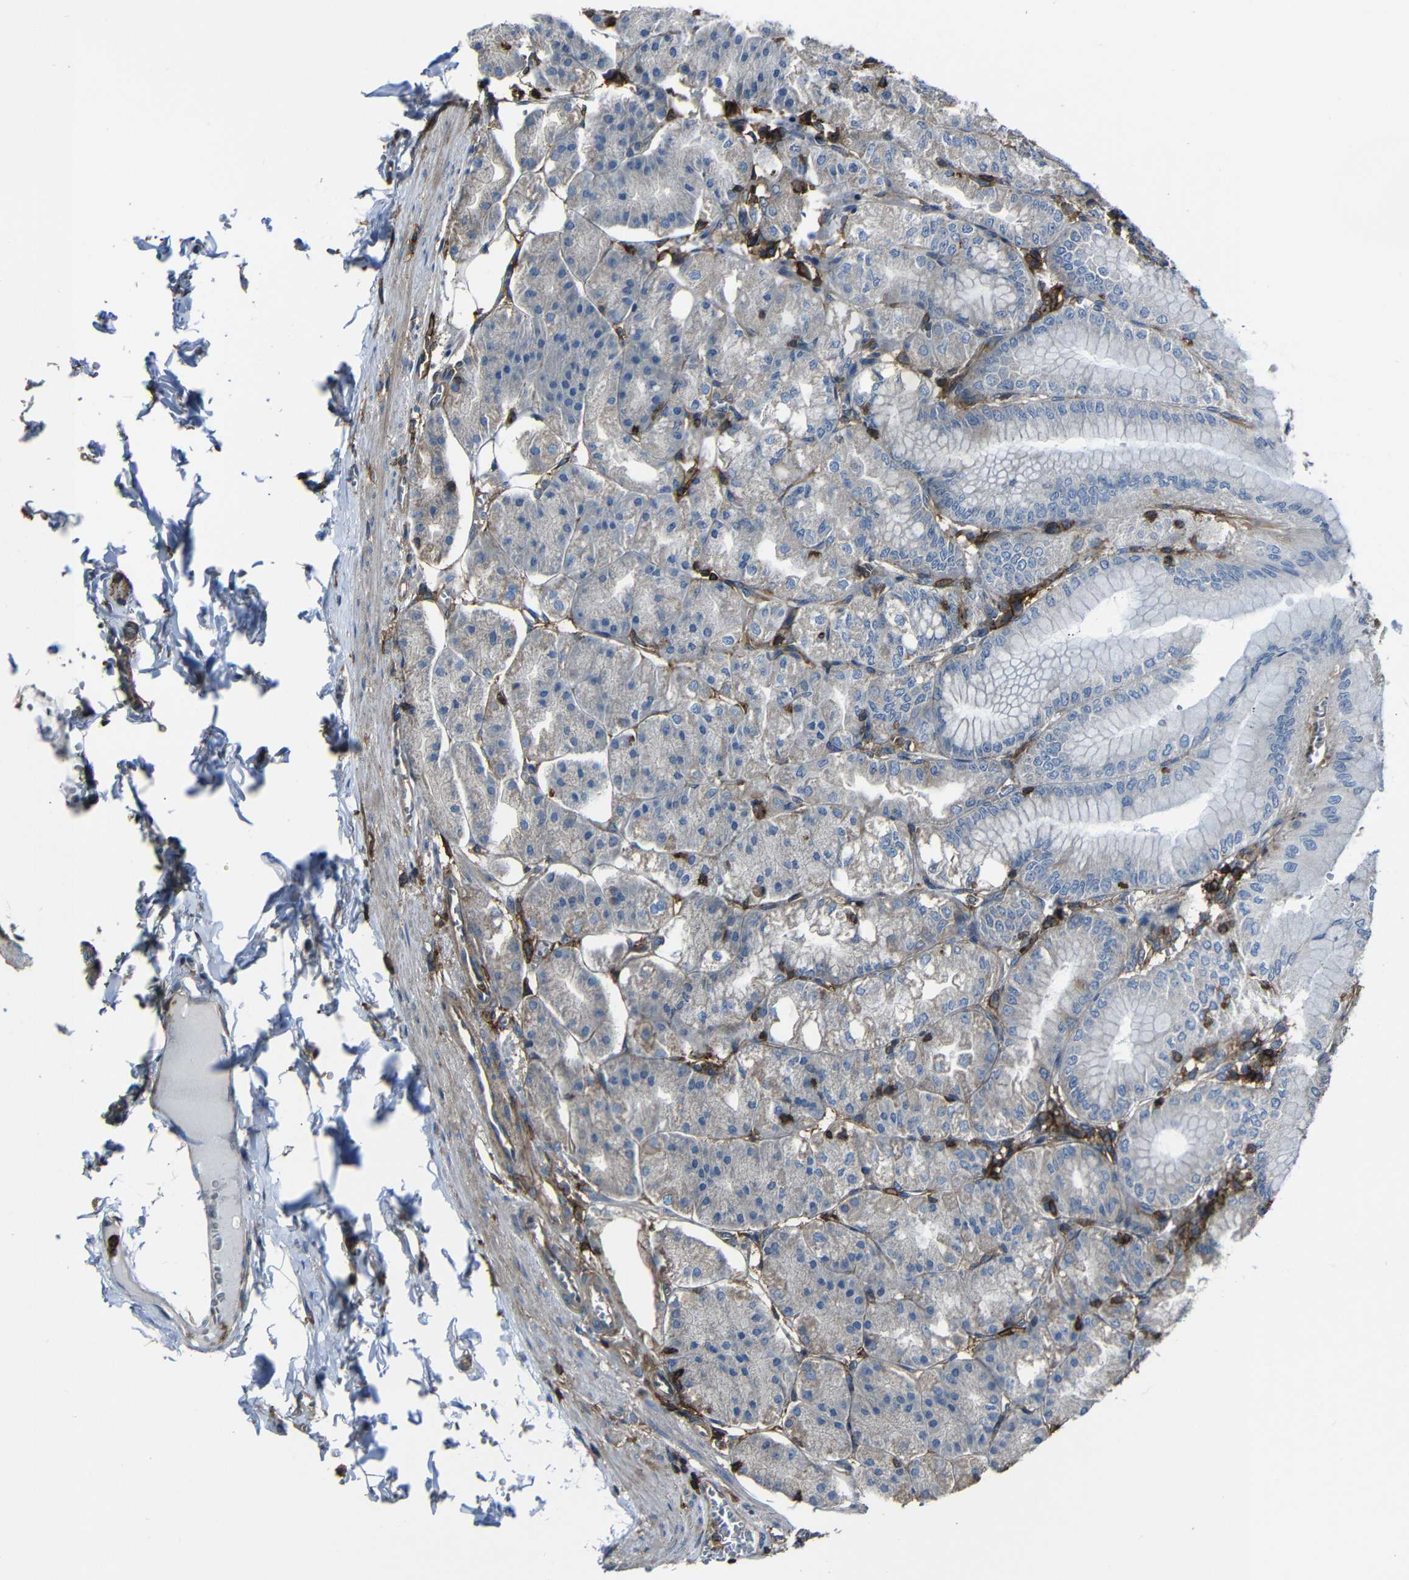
{"staining": {"intensity": "weak", "quantity": "25%-75%", "location": "cytoplasmic/membranous"}, "tissue": "stomach", "cell_type": "Glandular cells", "image_type": "normal", "snomed": [{"axis": "morphology", "description": "Normal tissue, NOS"}, {"axis": "topography", "description": "Stomach, lower"}], "caption": "High-magnification brightfield microscopy of normal stomach stained with DAB (brown) and counterstained with hematoxylin (blue). glandular cells exhibit weak cytoplasmic/membranous staining is appreciated in about25%-75% of cells.", "gene": "ADGRE5", "patient": {"sex": "male", "age": 71}}